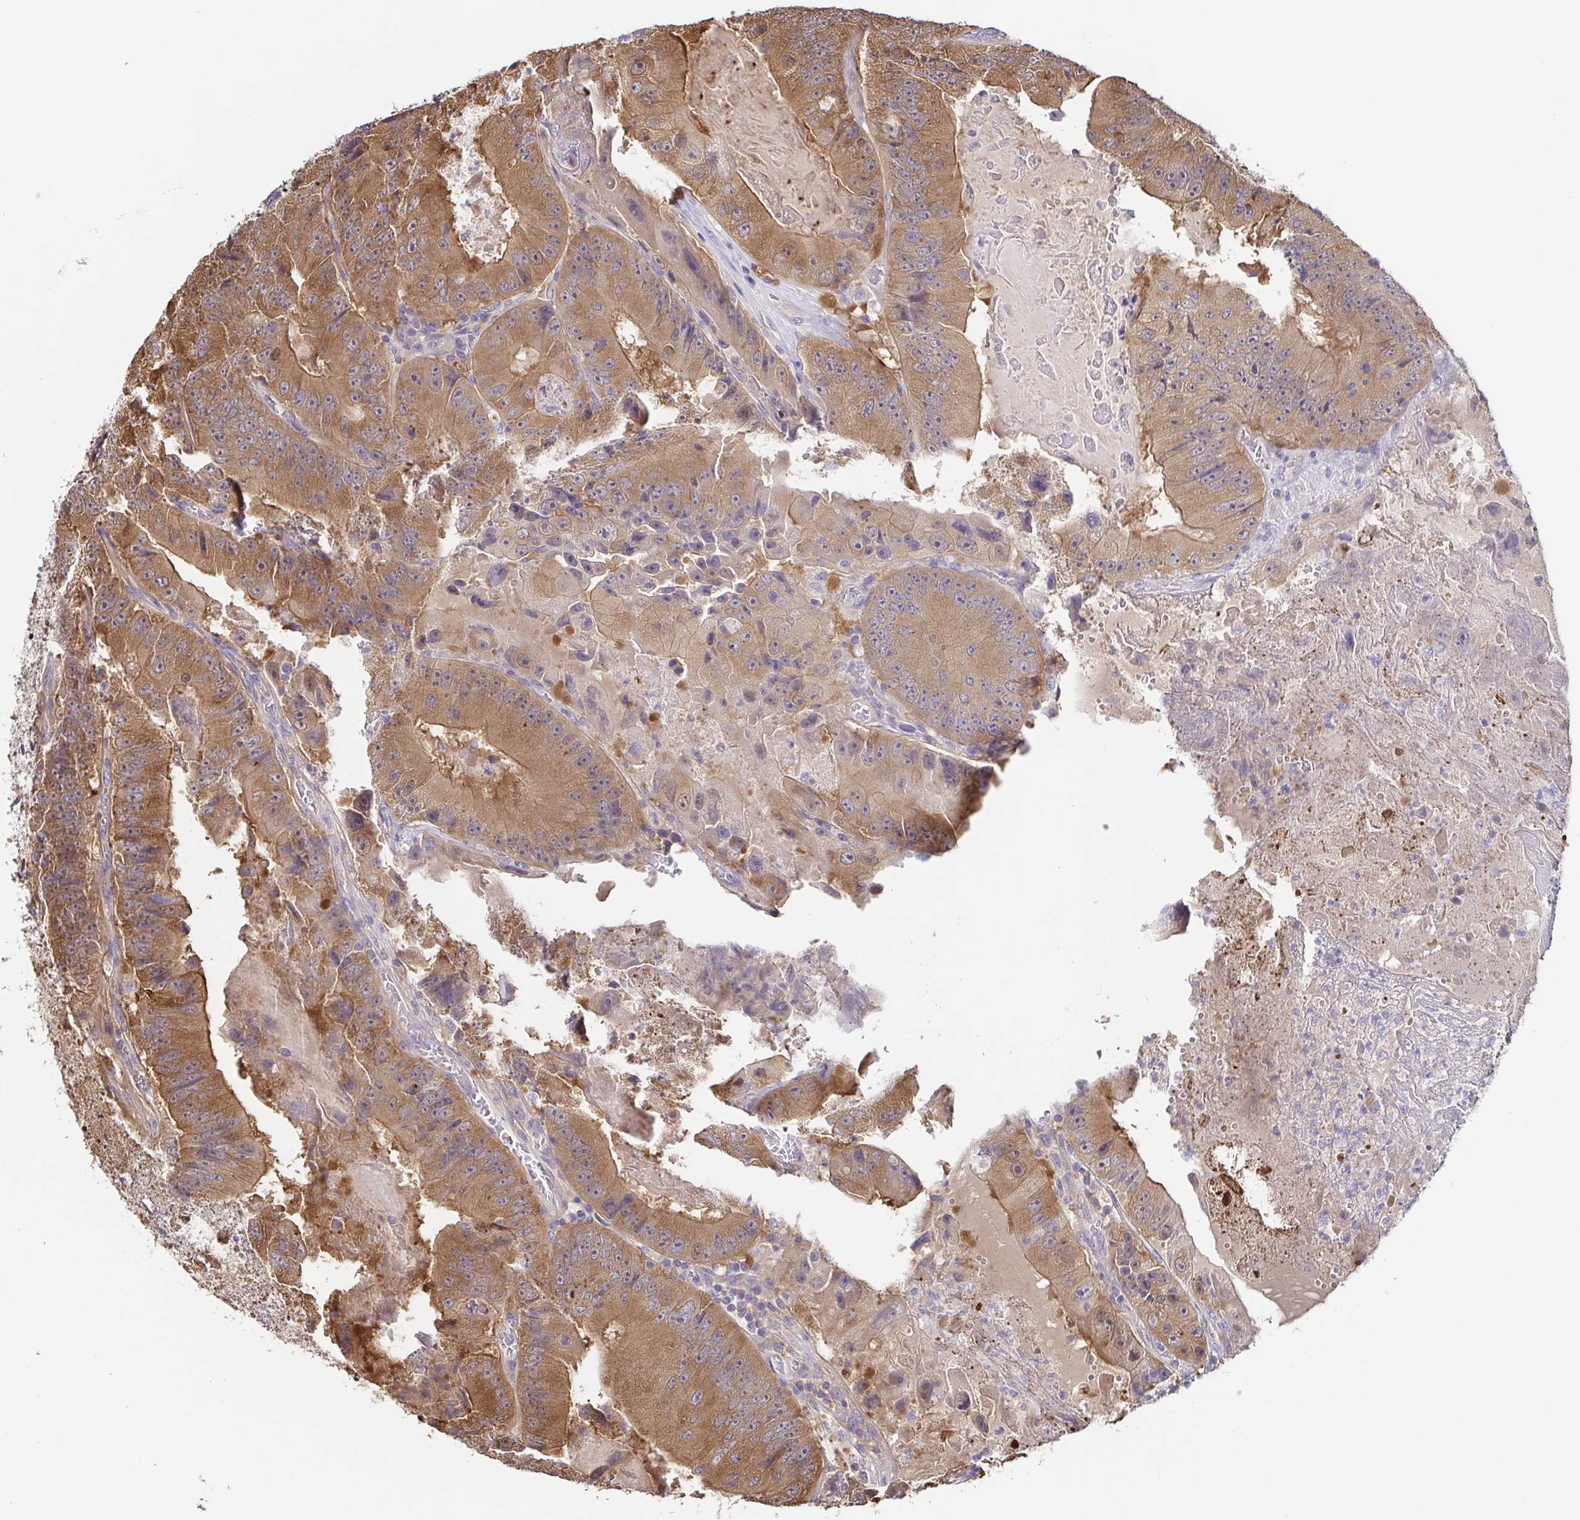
{"staining": {"intensity": "moderate", "quantity": ">75%", "location": "cytoplasmic/membranous"}, "tissue": "colorectal cancer", "cell_type": "Tumor cells", "image_type": "cancer", "snomed": [{"axis": "morphology", "description": "Adenocarcinoma, NOS"}, {"axis": "topography", "description": "Colon"}], "caption": "Colorectal cancer (adenocarcinoma) tissue exhibits moderate cytoplasmic/membranous staining in about >75% of tumor cells The protein of interest is stained brown, and the nuclei are stained in blue (DAB (3,3'-diaminobenzidine) IHC with brightfield microscopy, high magnification).", "gene": "EIF3D", "patient": {"sex": "female", "age": 86}}